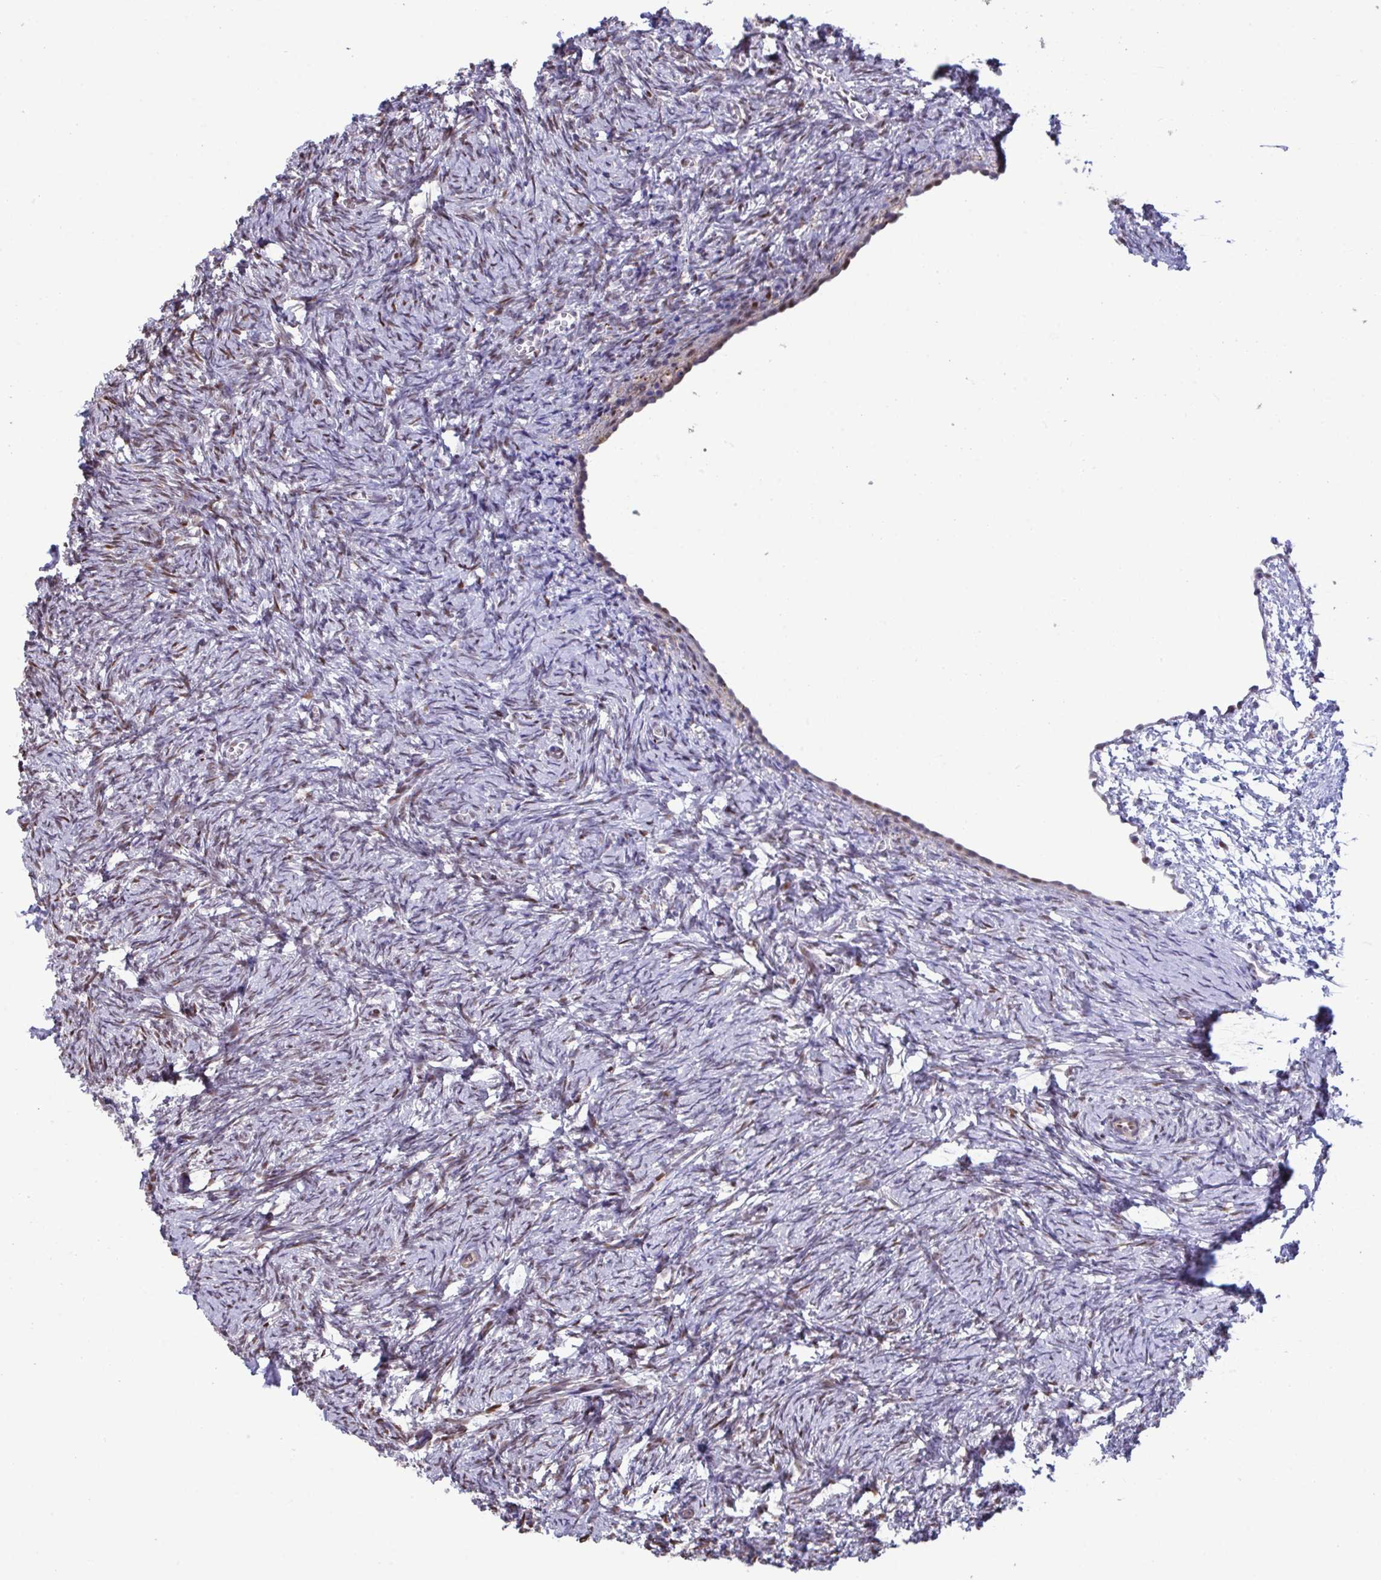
{"staining": {"intensity": "negative", "quantity": "none", "location": "none"}, "tissue": "ovary", "cell_type": "Follicle cells", "image_type": "normal", "snomed": [{"axis": "morphology", "description": "Normal tissue, NOS"}, {"axis": "topography", "description": "Ovary"}], "caption": "High power microscopy histopathology image of an immunohistochemistry micrograph of normal ovary, revealing no significant expression in follicle cells.", "gene": "PELI1", "patient": {"sex": "female", "age": 41}}